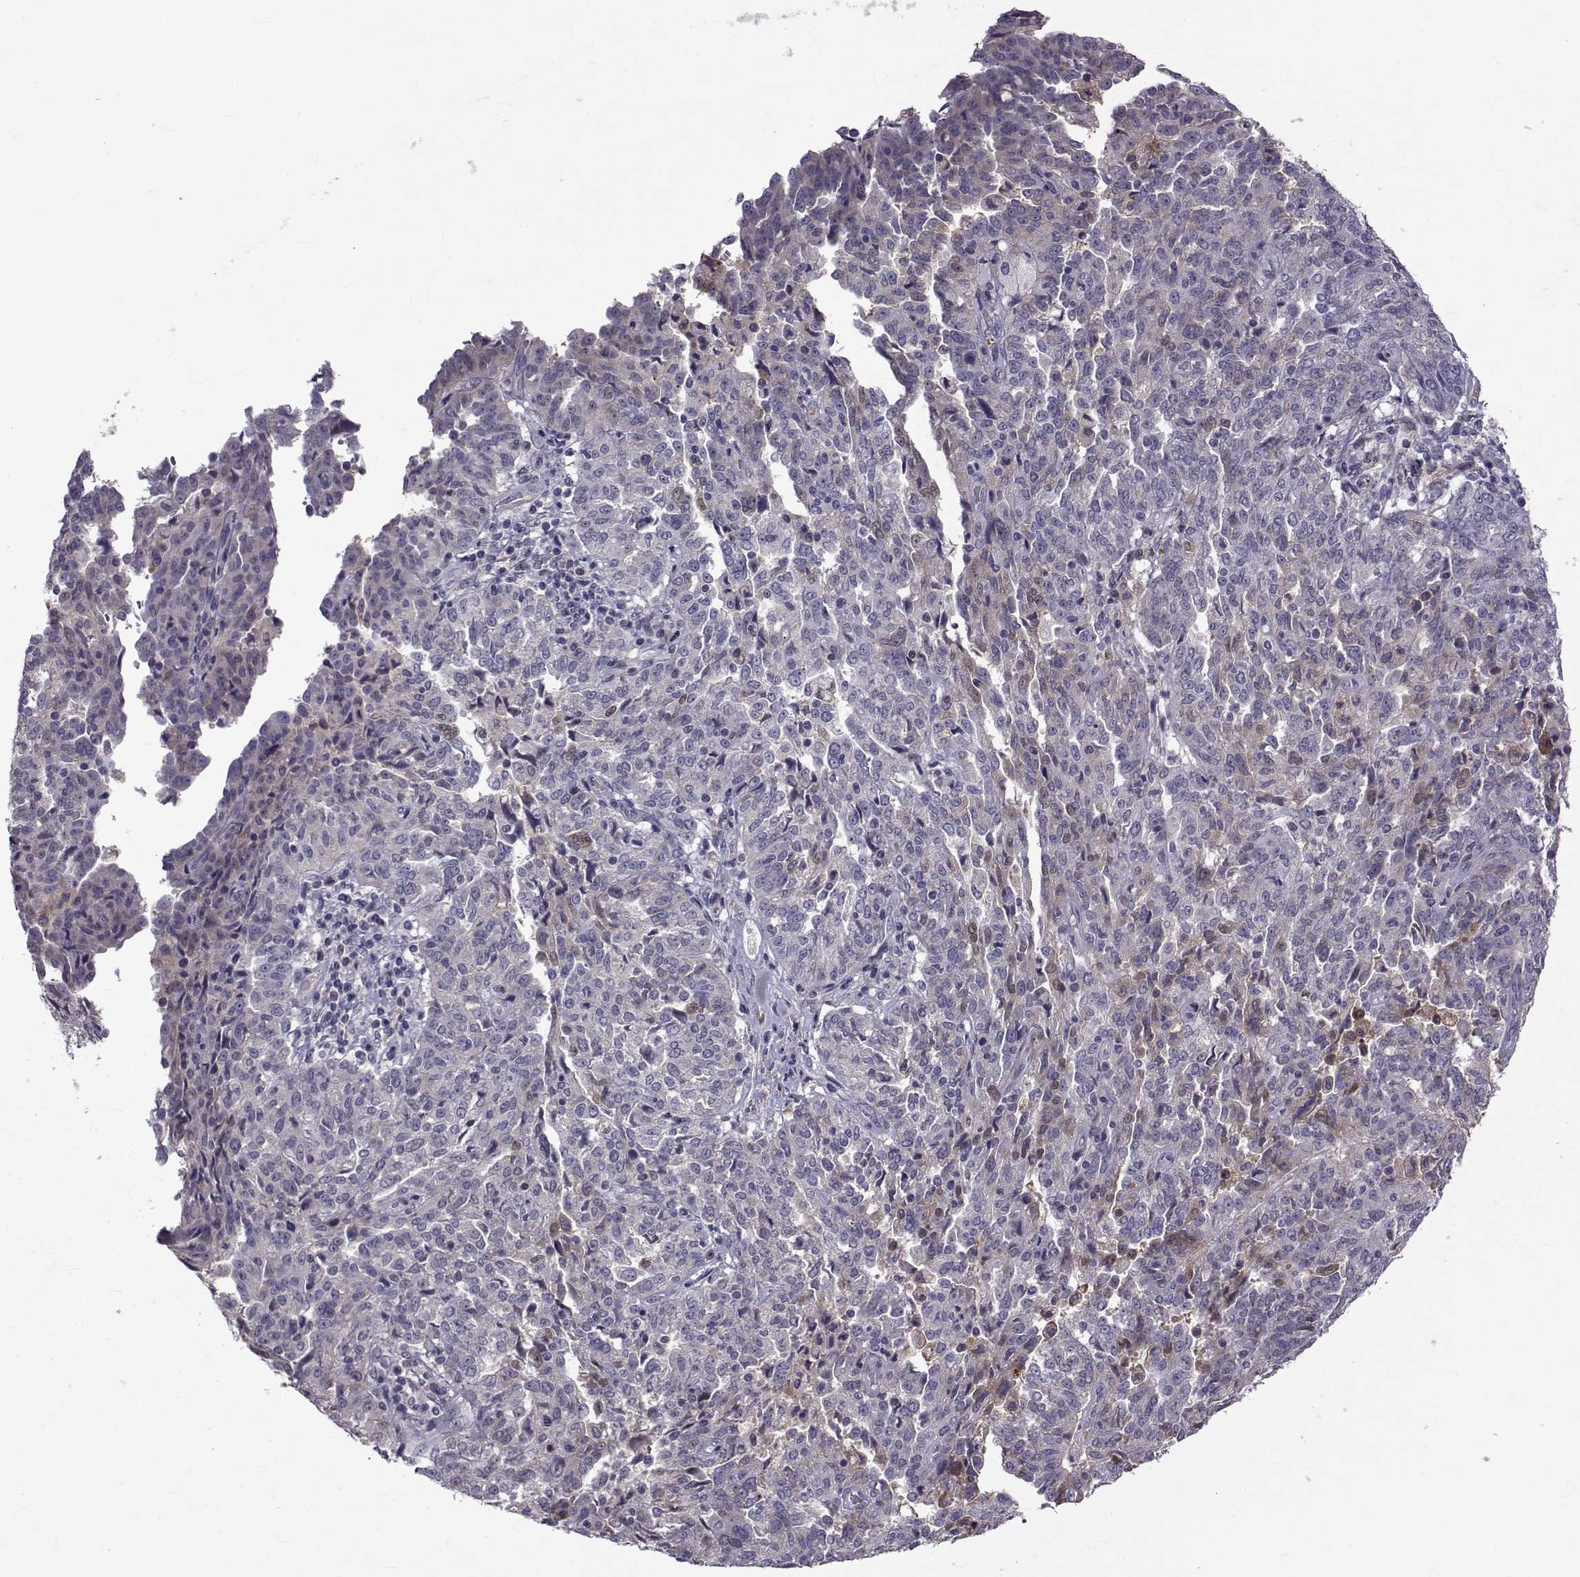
{"staining": {"intensity": "weak", "quantity": "<25%", "location": "cytoplasmic/membranous"}, "tissue": "ovarian cancer", "cell_type": "Tumor cells", "image_type": "cancer", "snomed": [{"axis": "morphology", "description": "Cystadenocarcinoma, serous, NOS"}, {"axis": "topography", "description": "Ovary"}], "caption": "Immunohistochemistry (IHC) of human ovarian serous cystadenocarcinoma exhibits no staining in tumor cells.", "gene": "TNFRSF11B", "patient": {"sex": "female", "age": 67}}